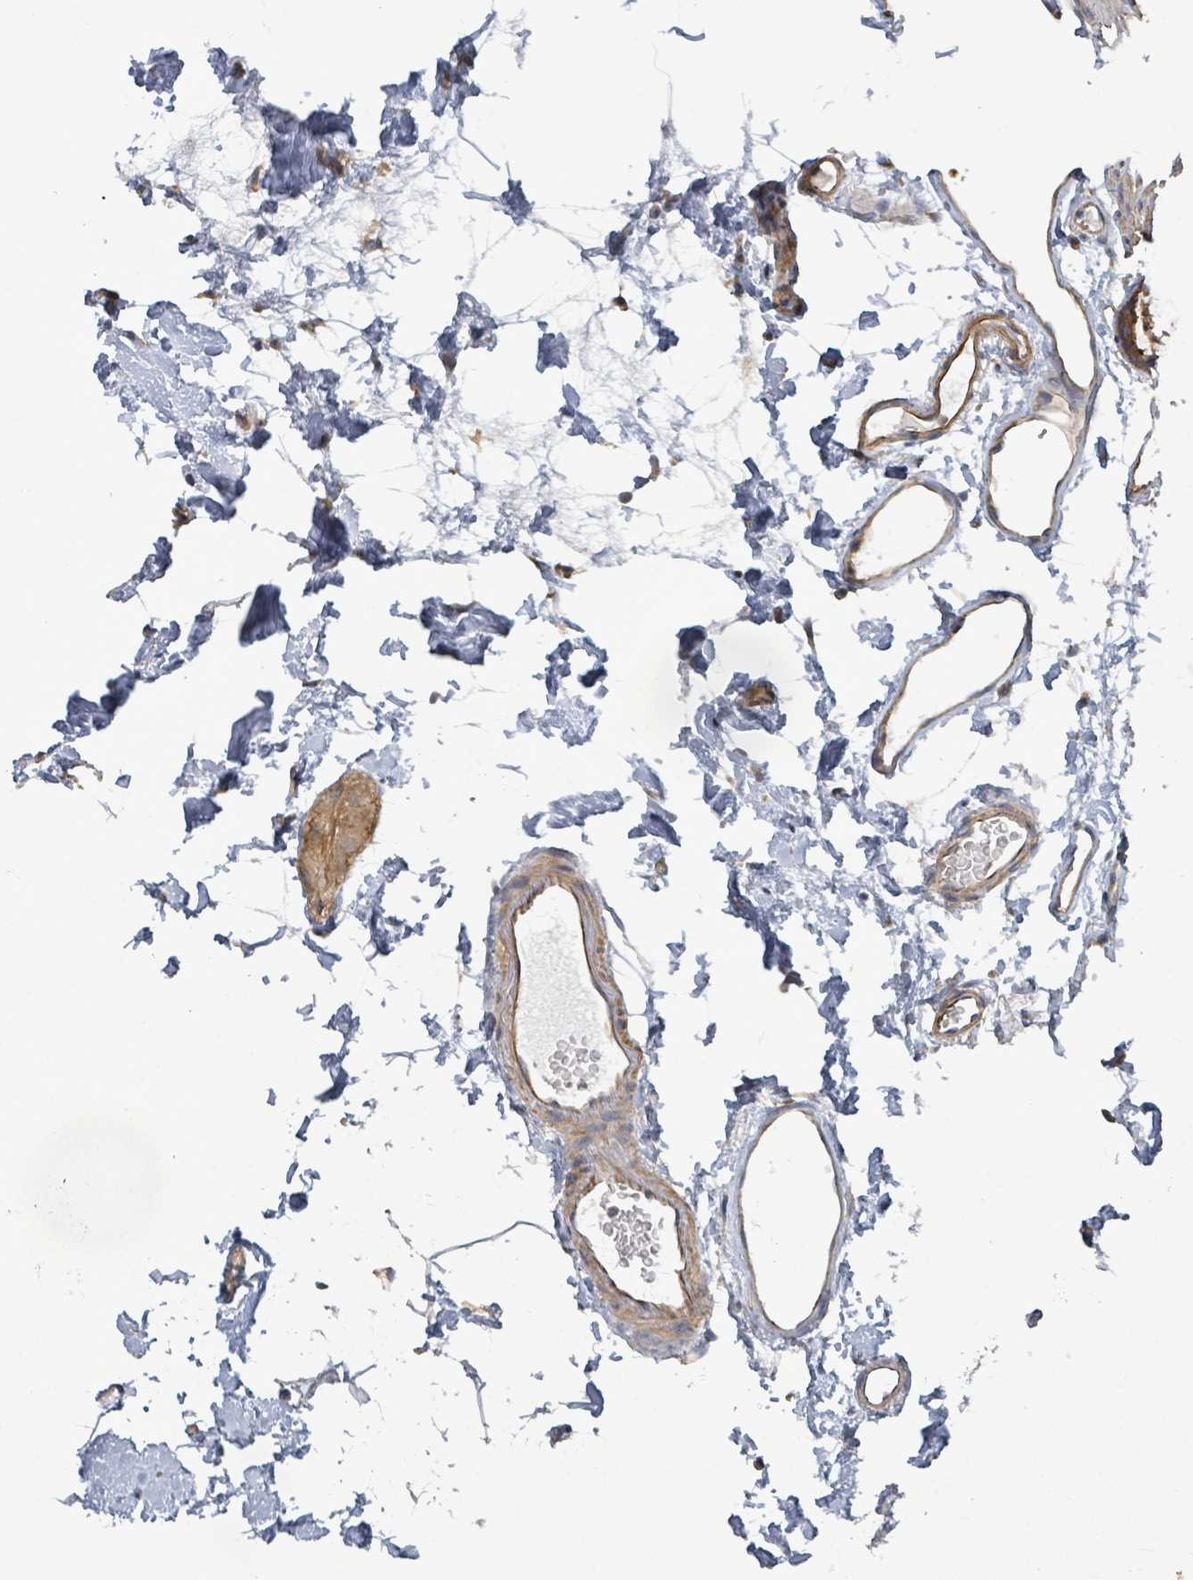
{"staining": {"intensity": "moderate", "quantity": ">75%", "location": "cytoplasmic/membranous"}, "tissue": "colon", "cell_type": "Endothelial cells", "image_type": "normal", "snomed": [{"axis": "morphology", "description": "Normal tissue, NOS"}, {"axis": "topography", "description": "Colon"}], "caption": "Protein positivity by immunohistochemistry (IHC) reveals moderate cytoplasmic/membranous staining in approximately >75% of endothelial cells in unremarkable colon.", "gene": "KBTBD11", "patient": {"sex": "female", "age": 84}}